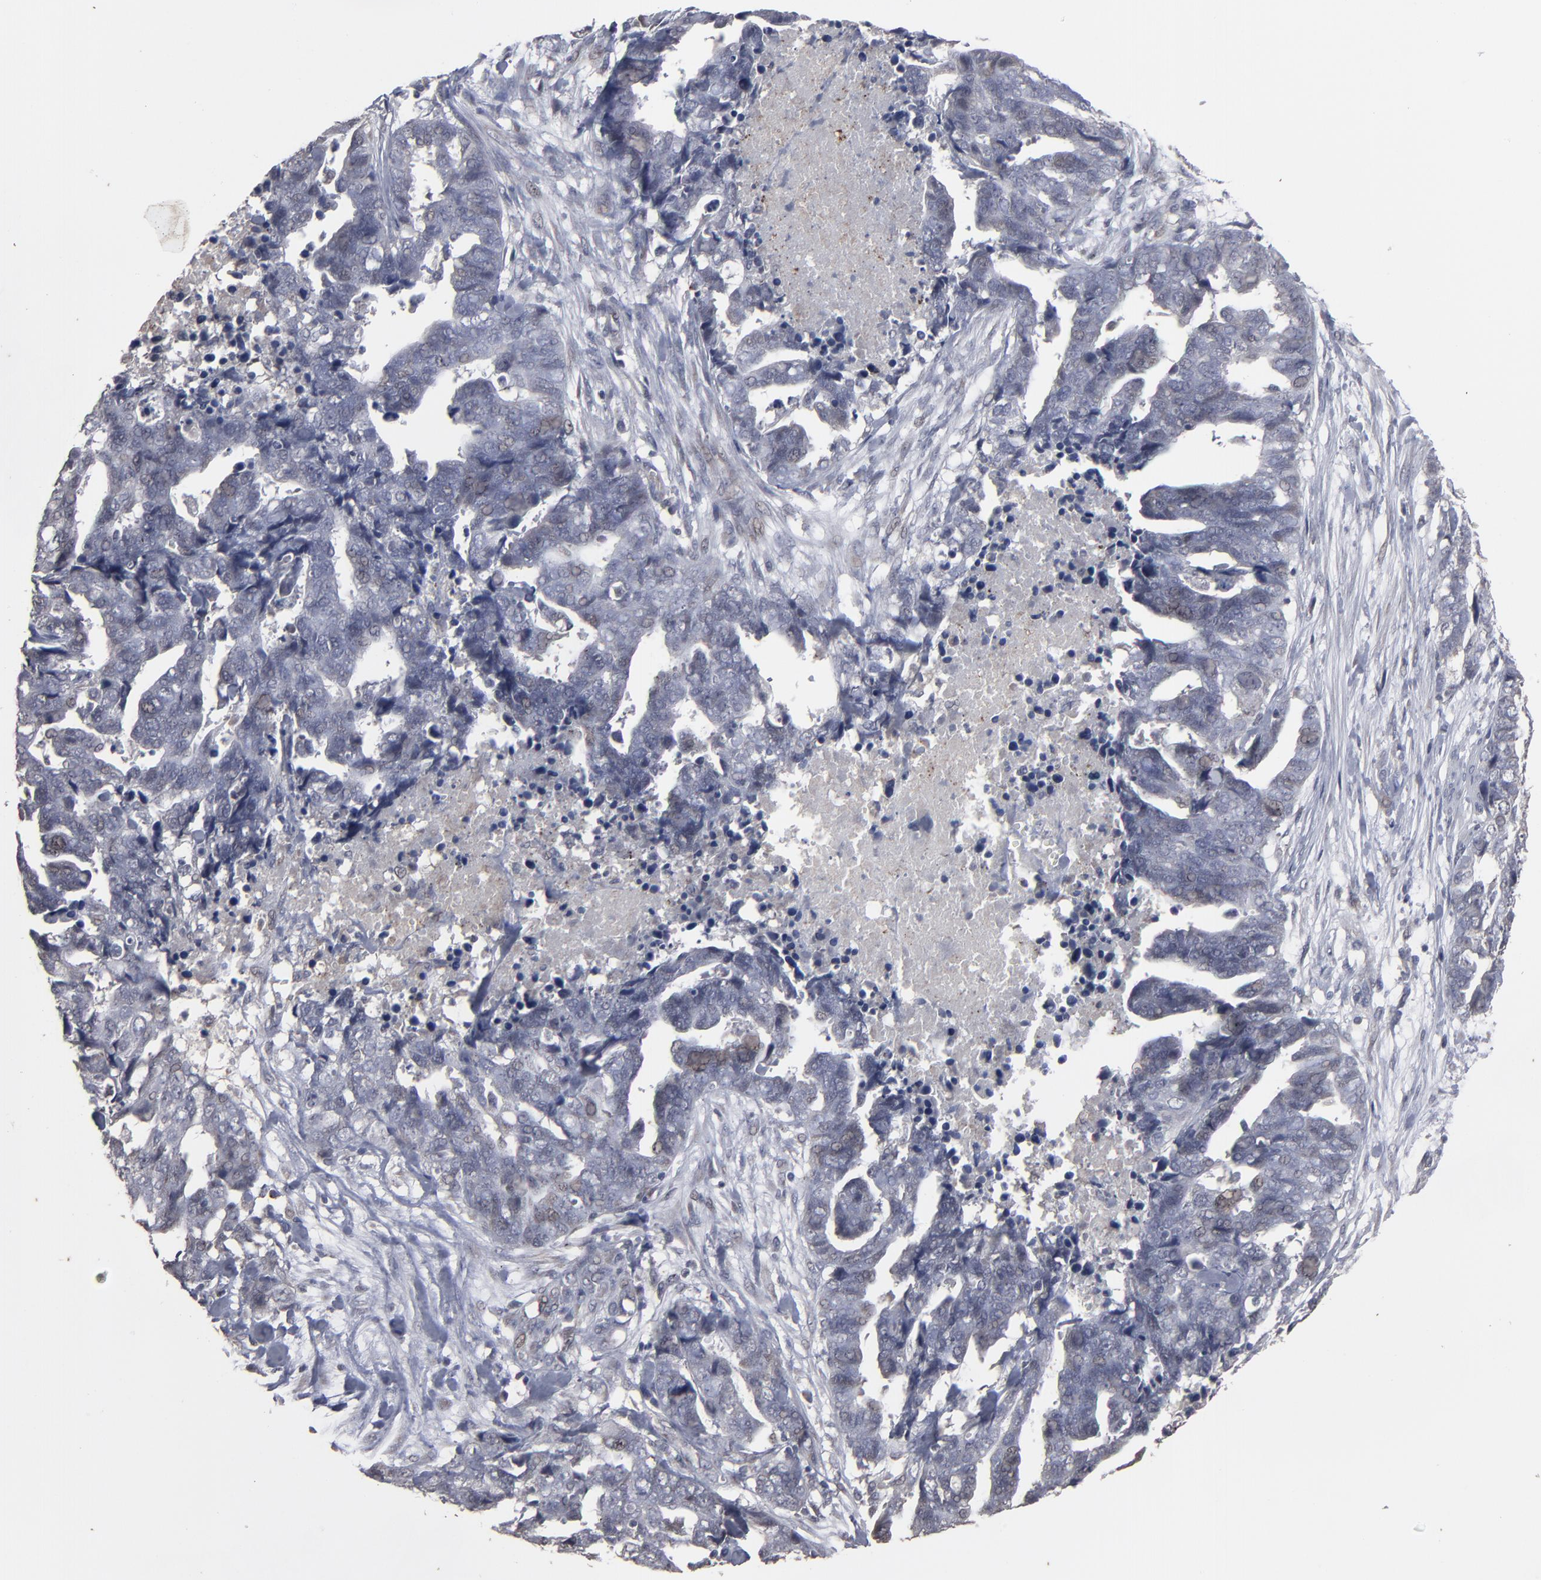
{"staining": {"intensity": "weak", "quantity": "25%-75%", "location": "cytoplasmic/membranous"}, "tissue": "ovarian cancer", "cell_type": "Tumor cells", "image_type": "cancer", "snomed": [{"axis": "morphology", "description": "Normal tissue, NOS"}, {"axis": "morphology", "description": "Cystadenocarcinoma, serous, NOS"}, {"axis": "topography", "description": "Fallopian tube"}, {"axis": "topography", "description": "Ovary"}], "caption": "Brown immunohistochemical staining in human ovarian cancer reveals weak cytoplasmic/membranous expression in about 25%-75% of tumor cells.", "gene": "SLC22A17", "patient": {"sex": "female", "age": 56}}